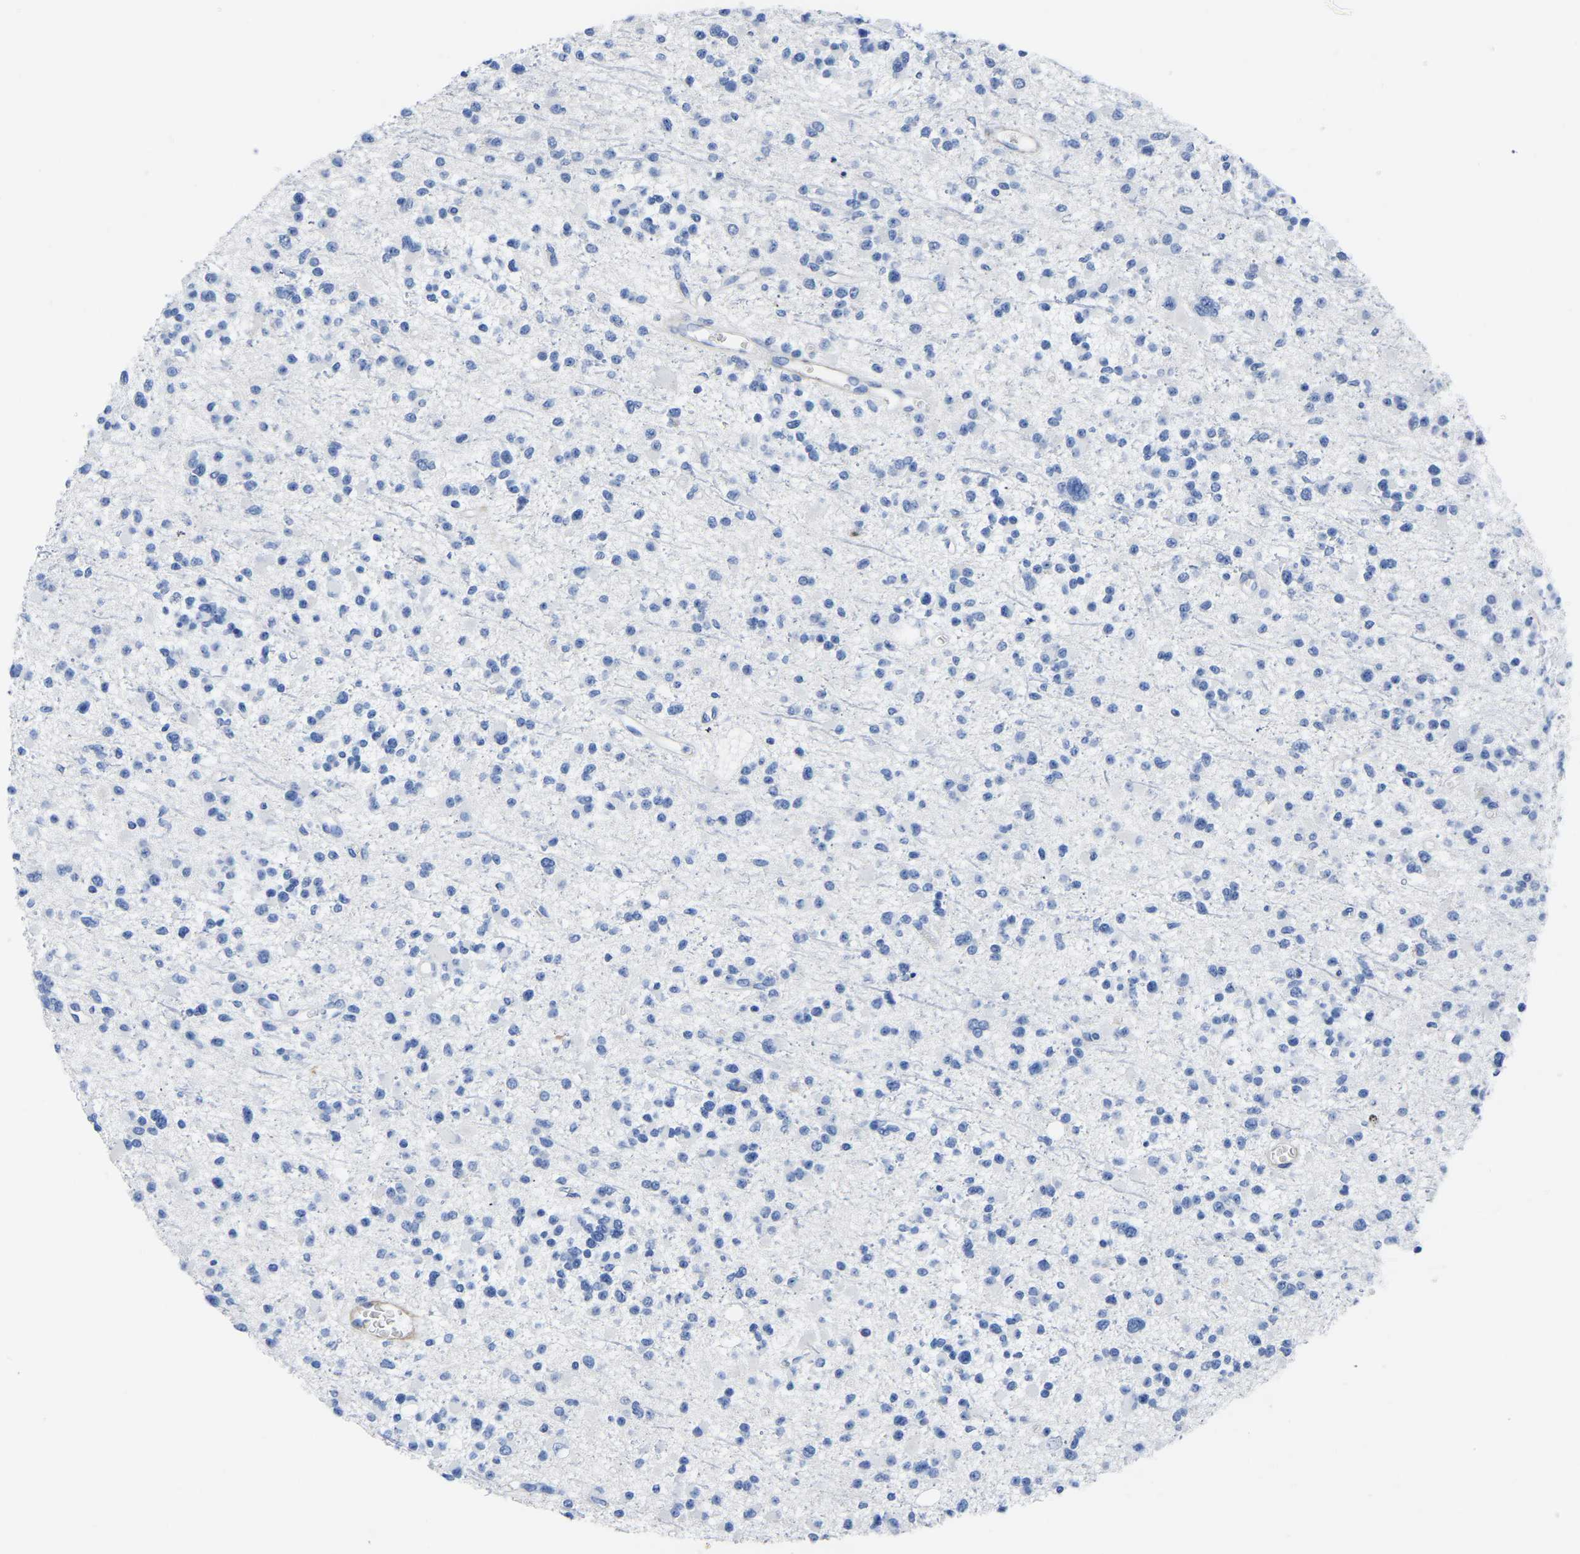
{"staining": {"intensity": "negative", "quantity": "none", "location": "none"}, "tissue": "glioma", "cell_type": "Tumor cells", "image_type": "cancer", "snomed": [{"axis": "morphology", "description": "Glioma, malignant, Low grade"}, {"axis": "topography", "description": "Brain"}], "caption": "Immunohistochemistry (IHC) photomicrograph of neoplastic tissue: glioma stained with DAB reveals no significant protein staining in tumor cells.", "gene": "SLC45A3", "patient": {"sex": "female", "age": 22}}